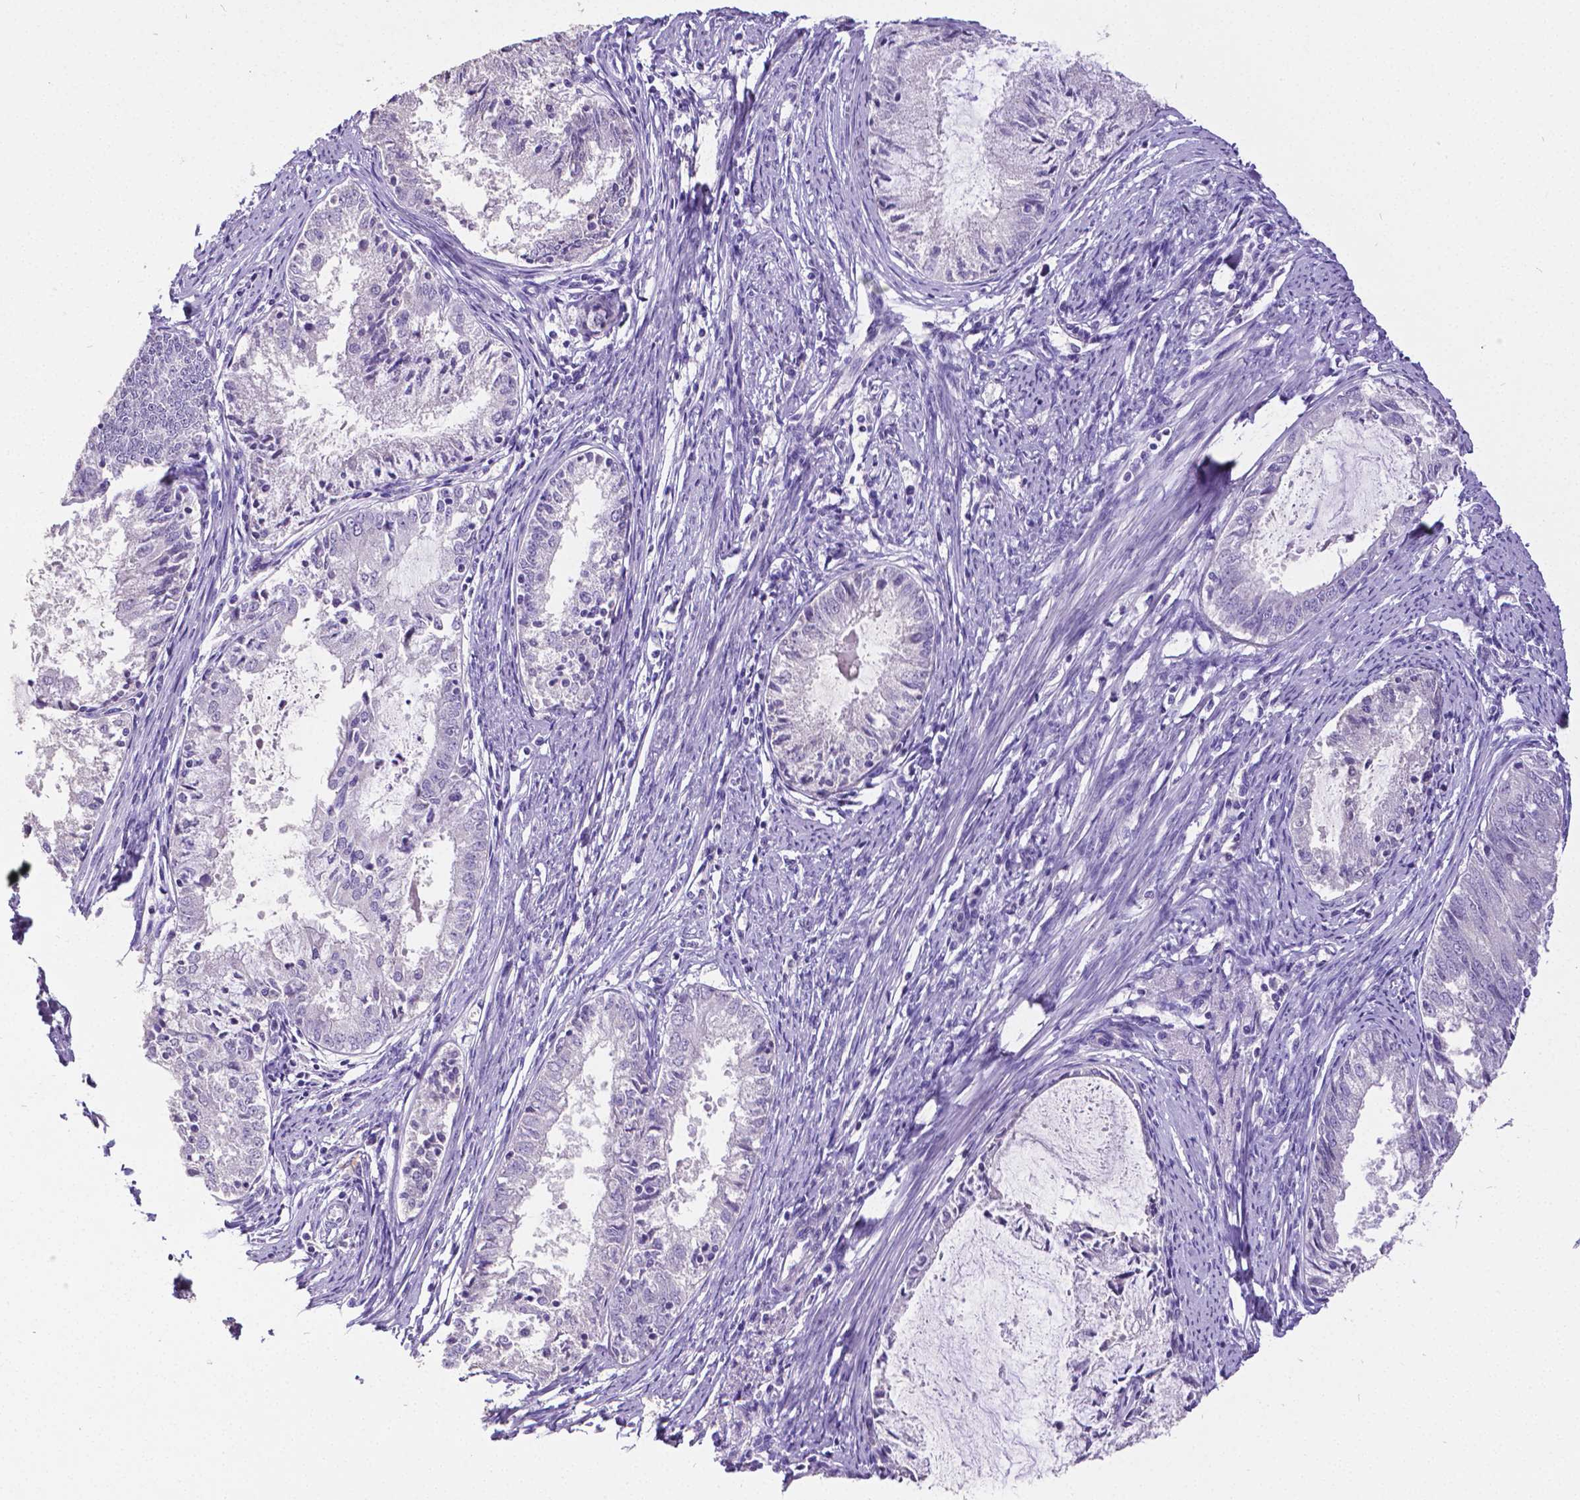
{"staining": {"intensity": "negative", "quantity": "none", "location": "none"}, "tissue": "endometrial cancer", "cell_type": "Tumor cells", "image_type": "cancer", "snomed": [{"axis": "morphology", "description": "Adenocarcinoma, NOS"}, {"axis": "topography", "description": "Endometrium"}], "caption": "IHC micrograph of human endometrial cancer stained for a protein (brown), which exhibits no staining in tumor cells.", "gene": "SATB2", "patient": {"sex": "female", "age": 57}}